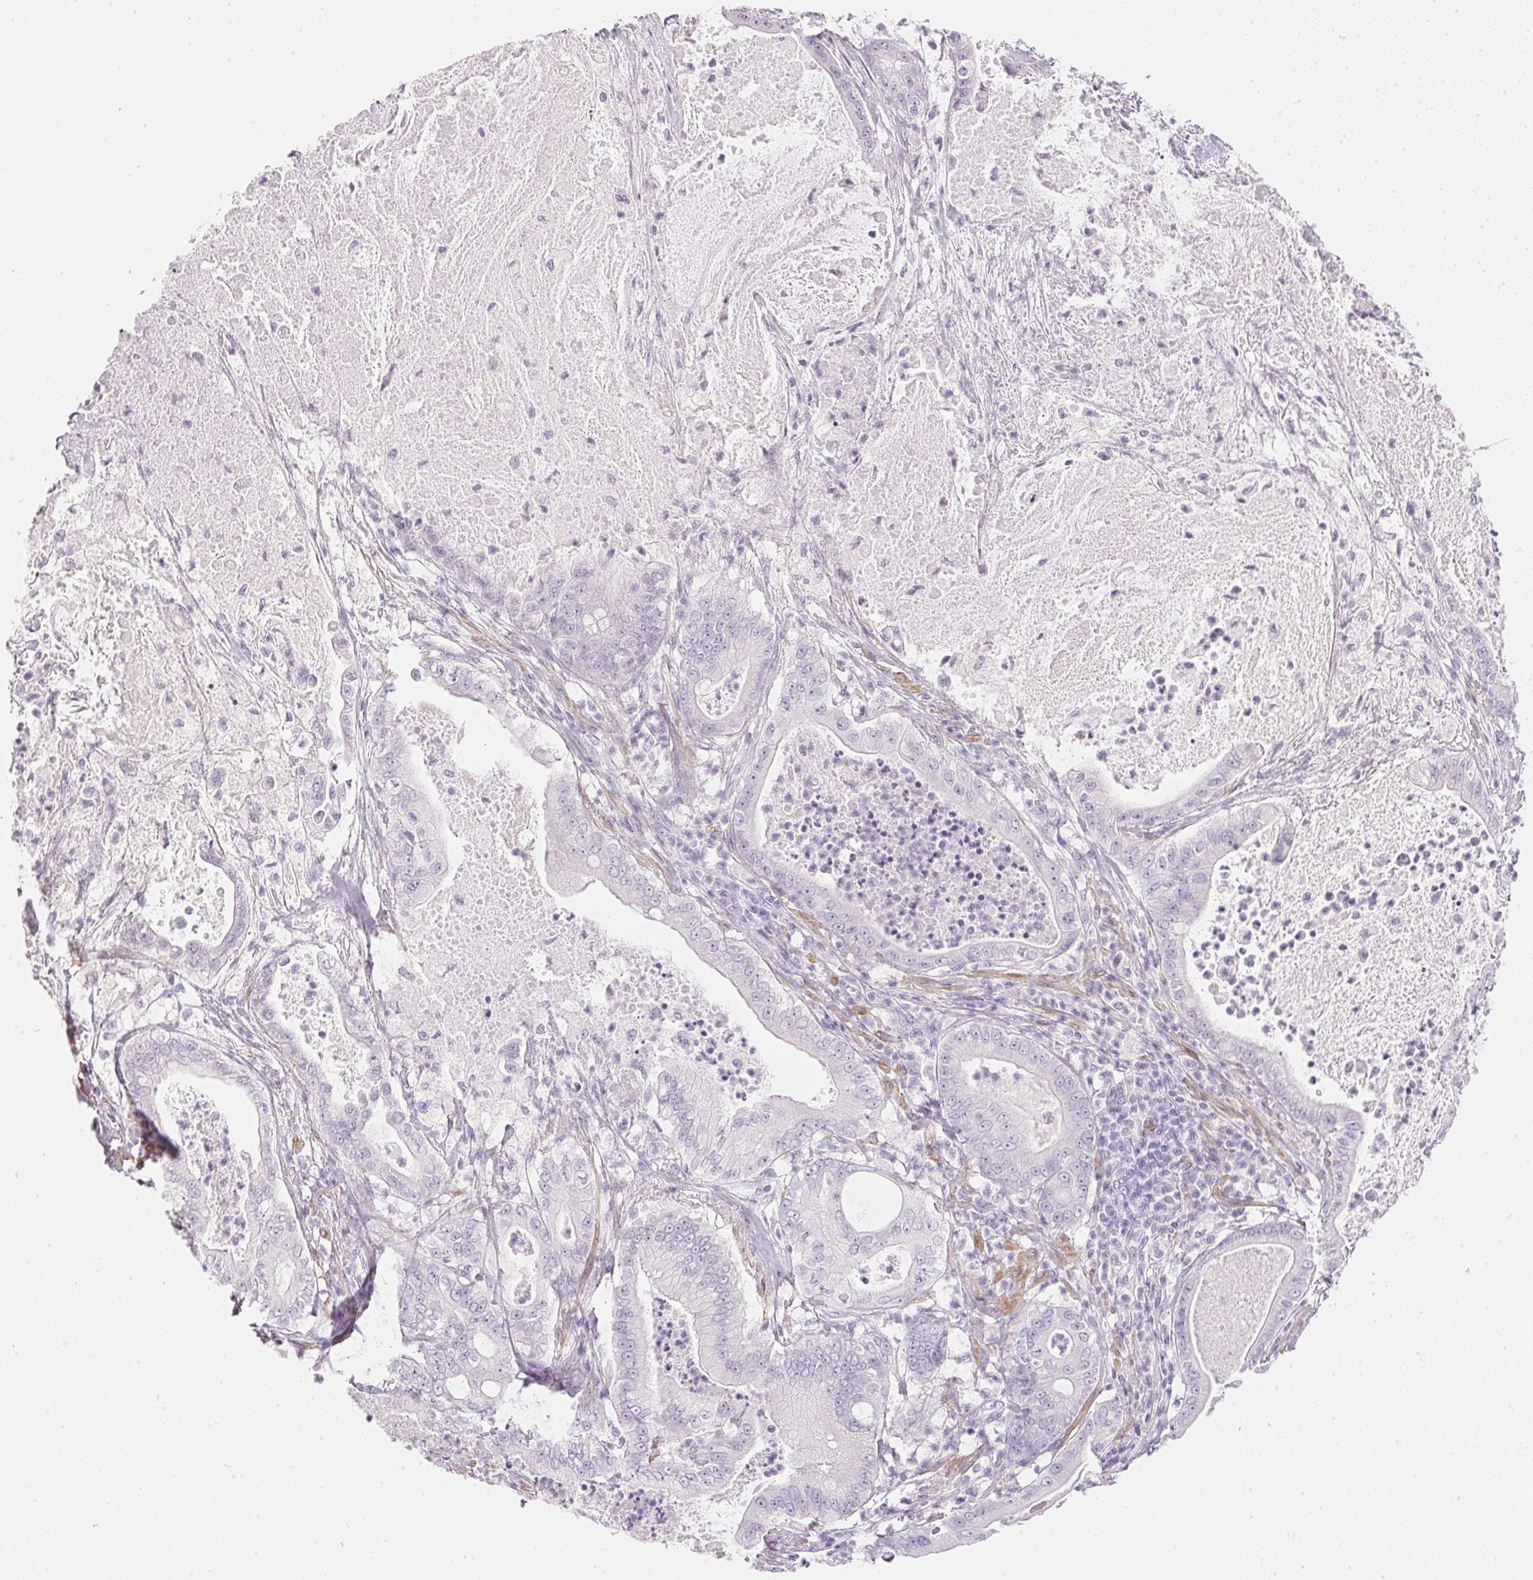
{"staining": {"intensity": "negative", "quantity": "none", "location": "none"}, "tissue": "pancreatic cancer", "cell_type": "Tumor cells", "image_type": "cancer", "snomed": [{"axis": "morphology", "description": "Adenocarcinoma, NOS"}, {"axis": "topography", "description": "Pancreas"}], "caption": "Protein analysis of adenocarcinoma (pancreatic) reveals no significant positivity in tumor cells. (DAB IHC visualized using brightfield microscopy, high magnification).", "gene": "KCNE2", "patient": {"sex": "male", "age": 71}}